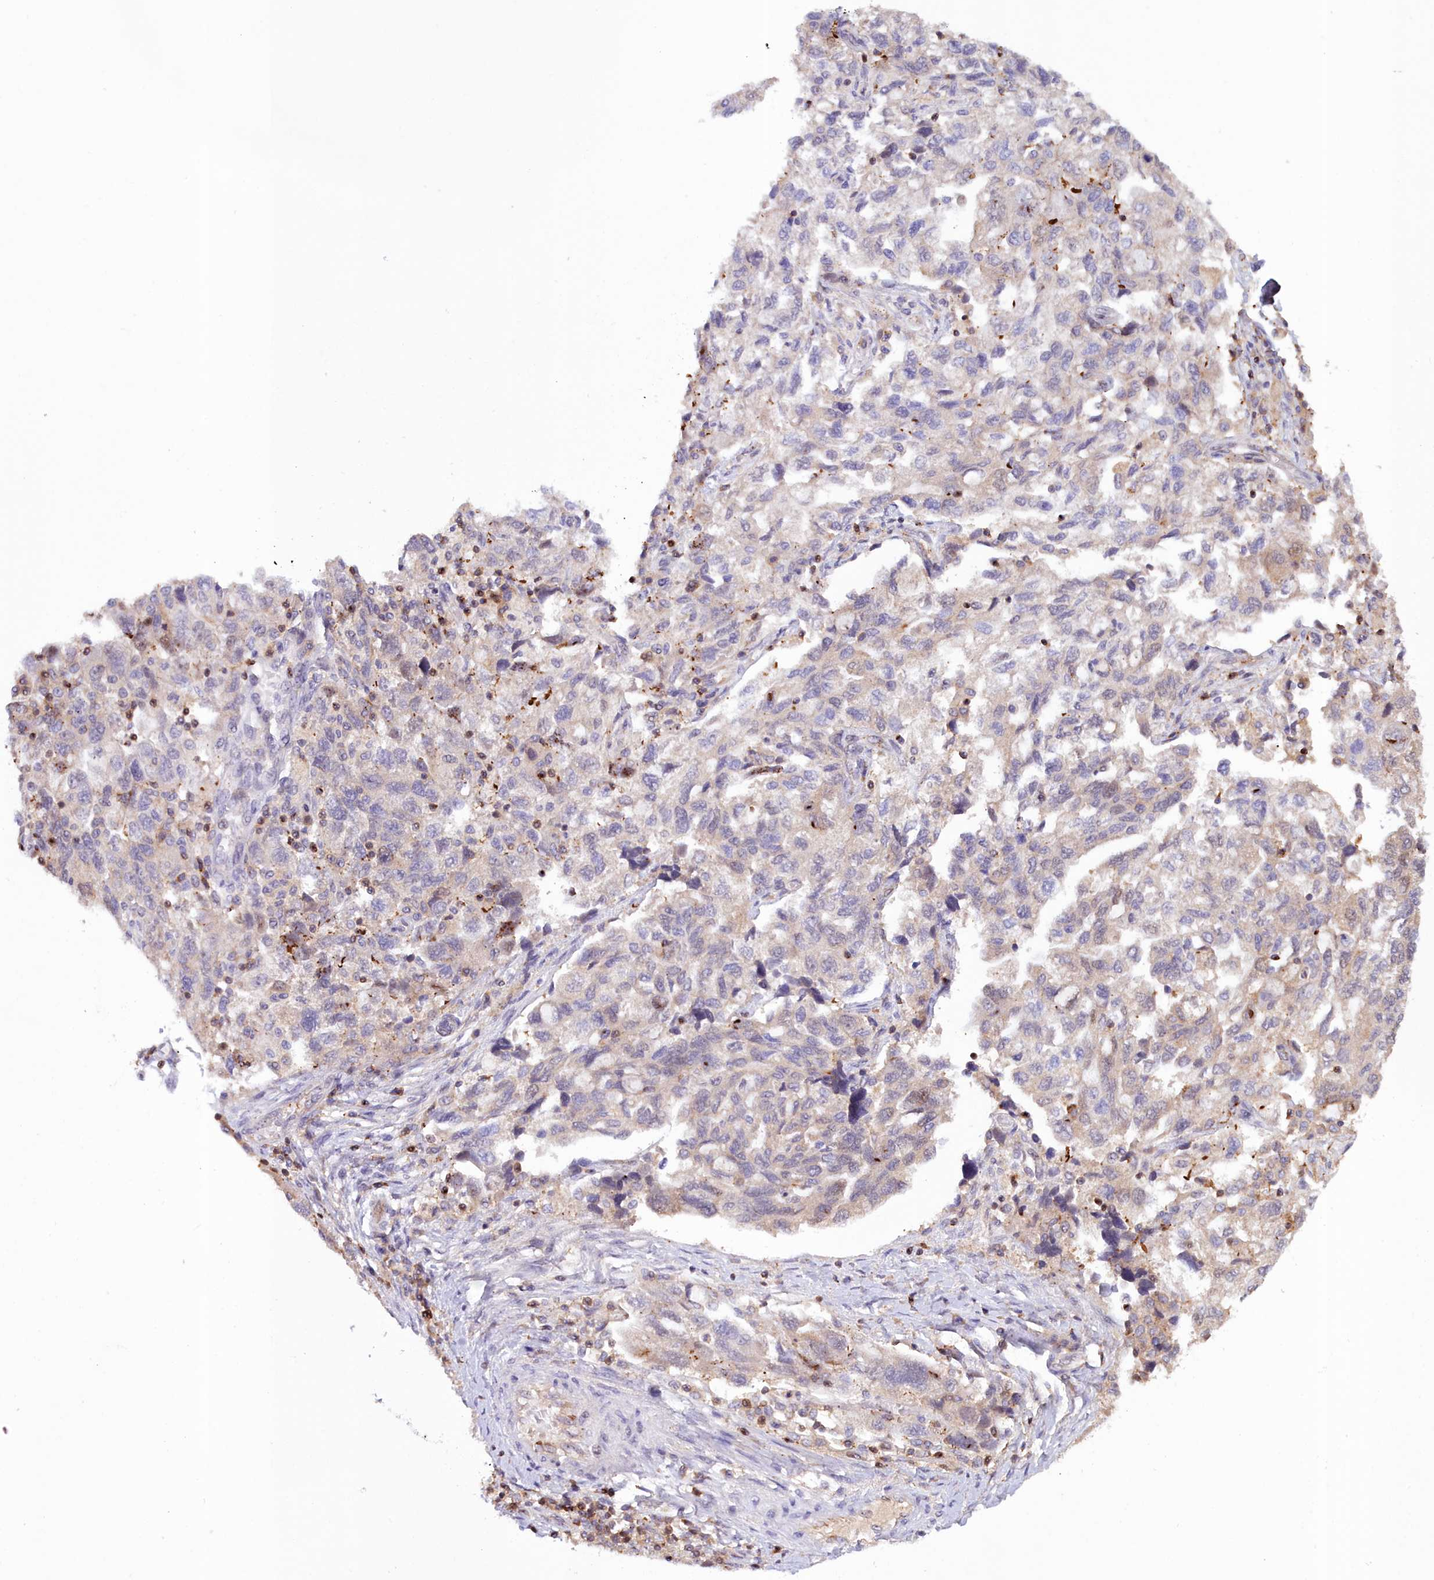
{"staining": {"intensity": "weak", "quantity": "<25%", "location": "cytoplasmic/membranous,nuclear"}, "tissue": "ovarian cancer", "cell_type": "Tumor cells", "image_type": "cancer", "snomed": [{"axis": "morphology", "description": "Carcinoma, NOS"}, {"axis": "morphology", "description": "Cystadenocarcinoma, serous, NOS"}, {"axis": "topography", "description": "Ovary"}], "caption": "Human ovarian carcinoma stained for a protein using immunohistochemistry (IHC) shows no positivity in tumor cells.", "gene": "NEURL4", "patient": {"sex": "female", "age": 69}}